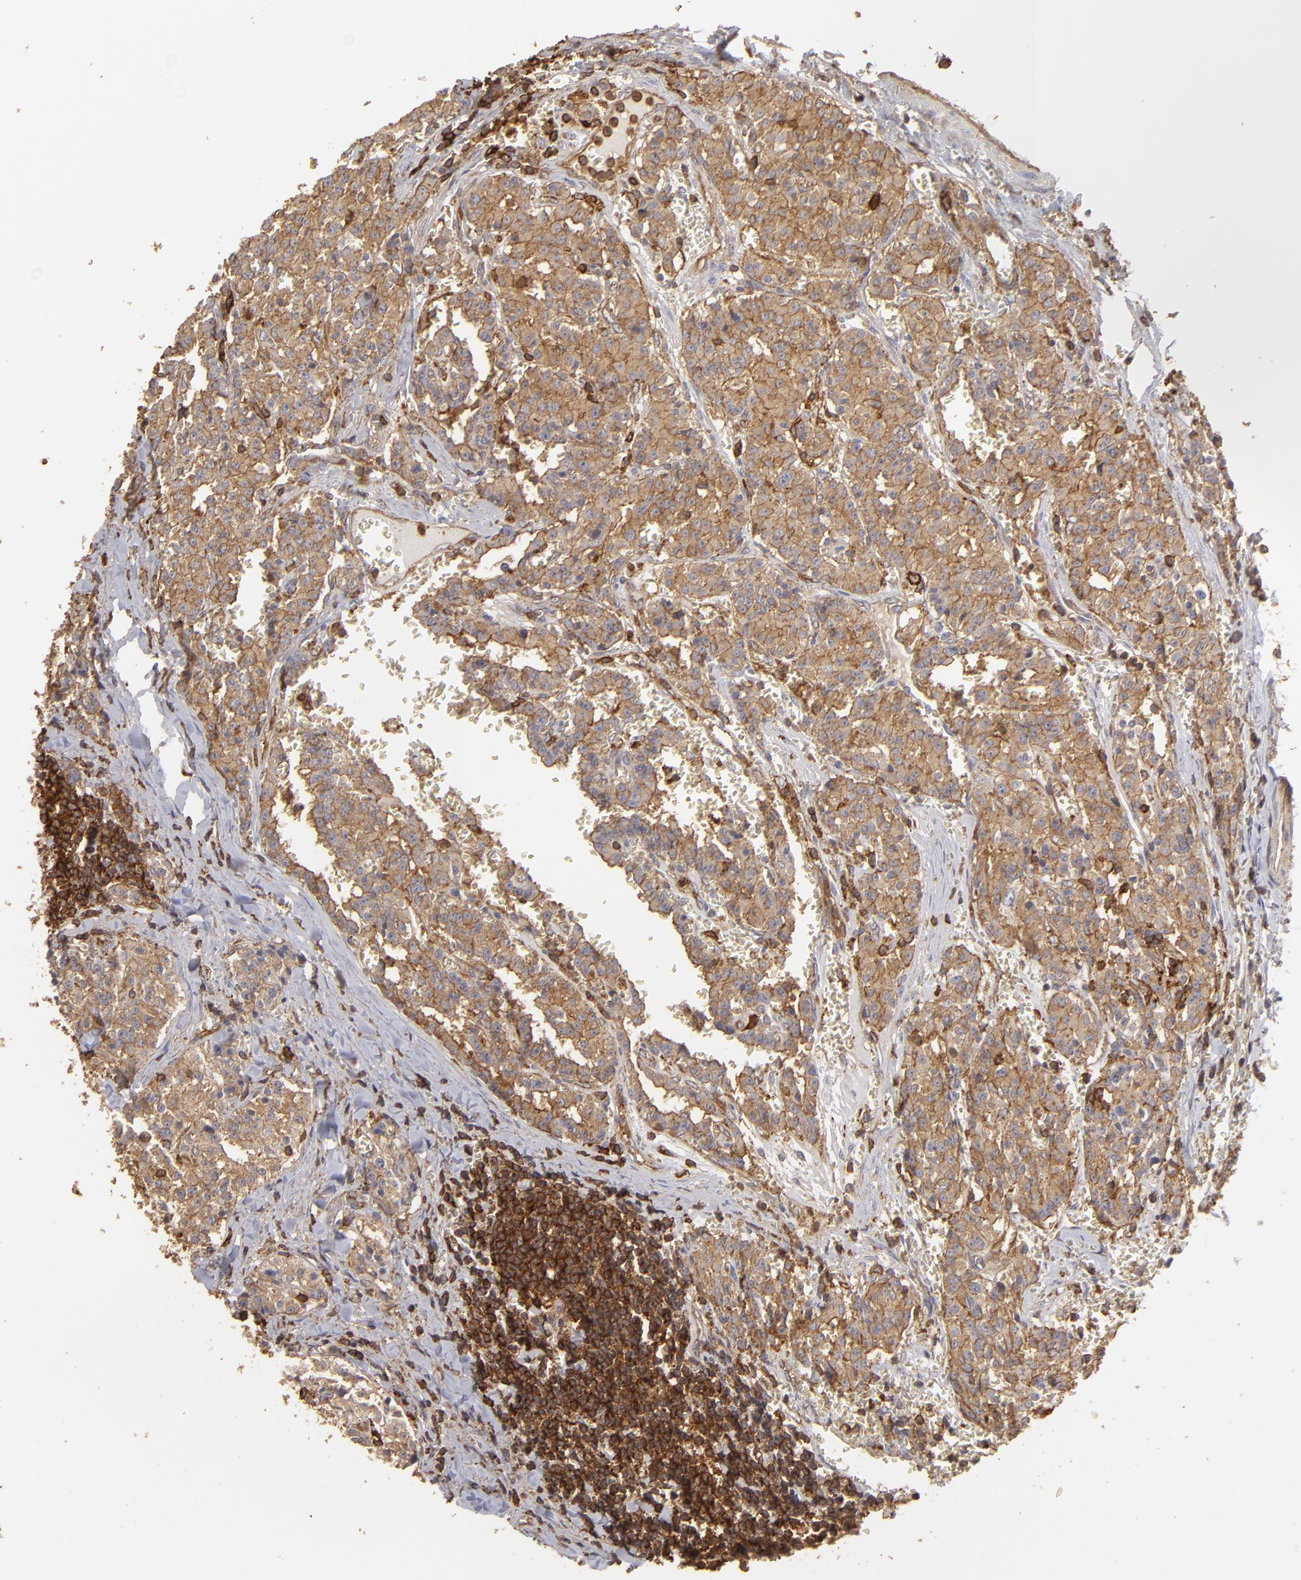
{"staining": {"intensity": "moderate", "quantity": ">75%", "location": "cytoplasmic/membranous"}, "tissue": "carcinoid", "cell_type": "Tumor cells", "image_type": "cancer", "snomed": [{"axis": "morphology", "description": "Carcinoid, malignant, NOS"}, {"axis": "topography", "description": "Stomach"}], "caption": "This is an image of immunohistochemistry staining of carcinoid (malignant), which shows moderate staining in the cytoplasmic/membranous of tumor cells.", "gene": "ACTB", "patient": {"sex": "female", "age": 76}}